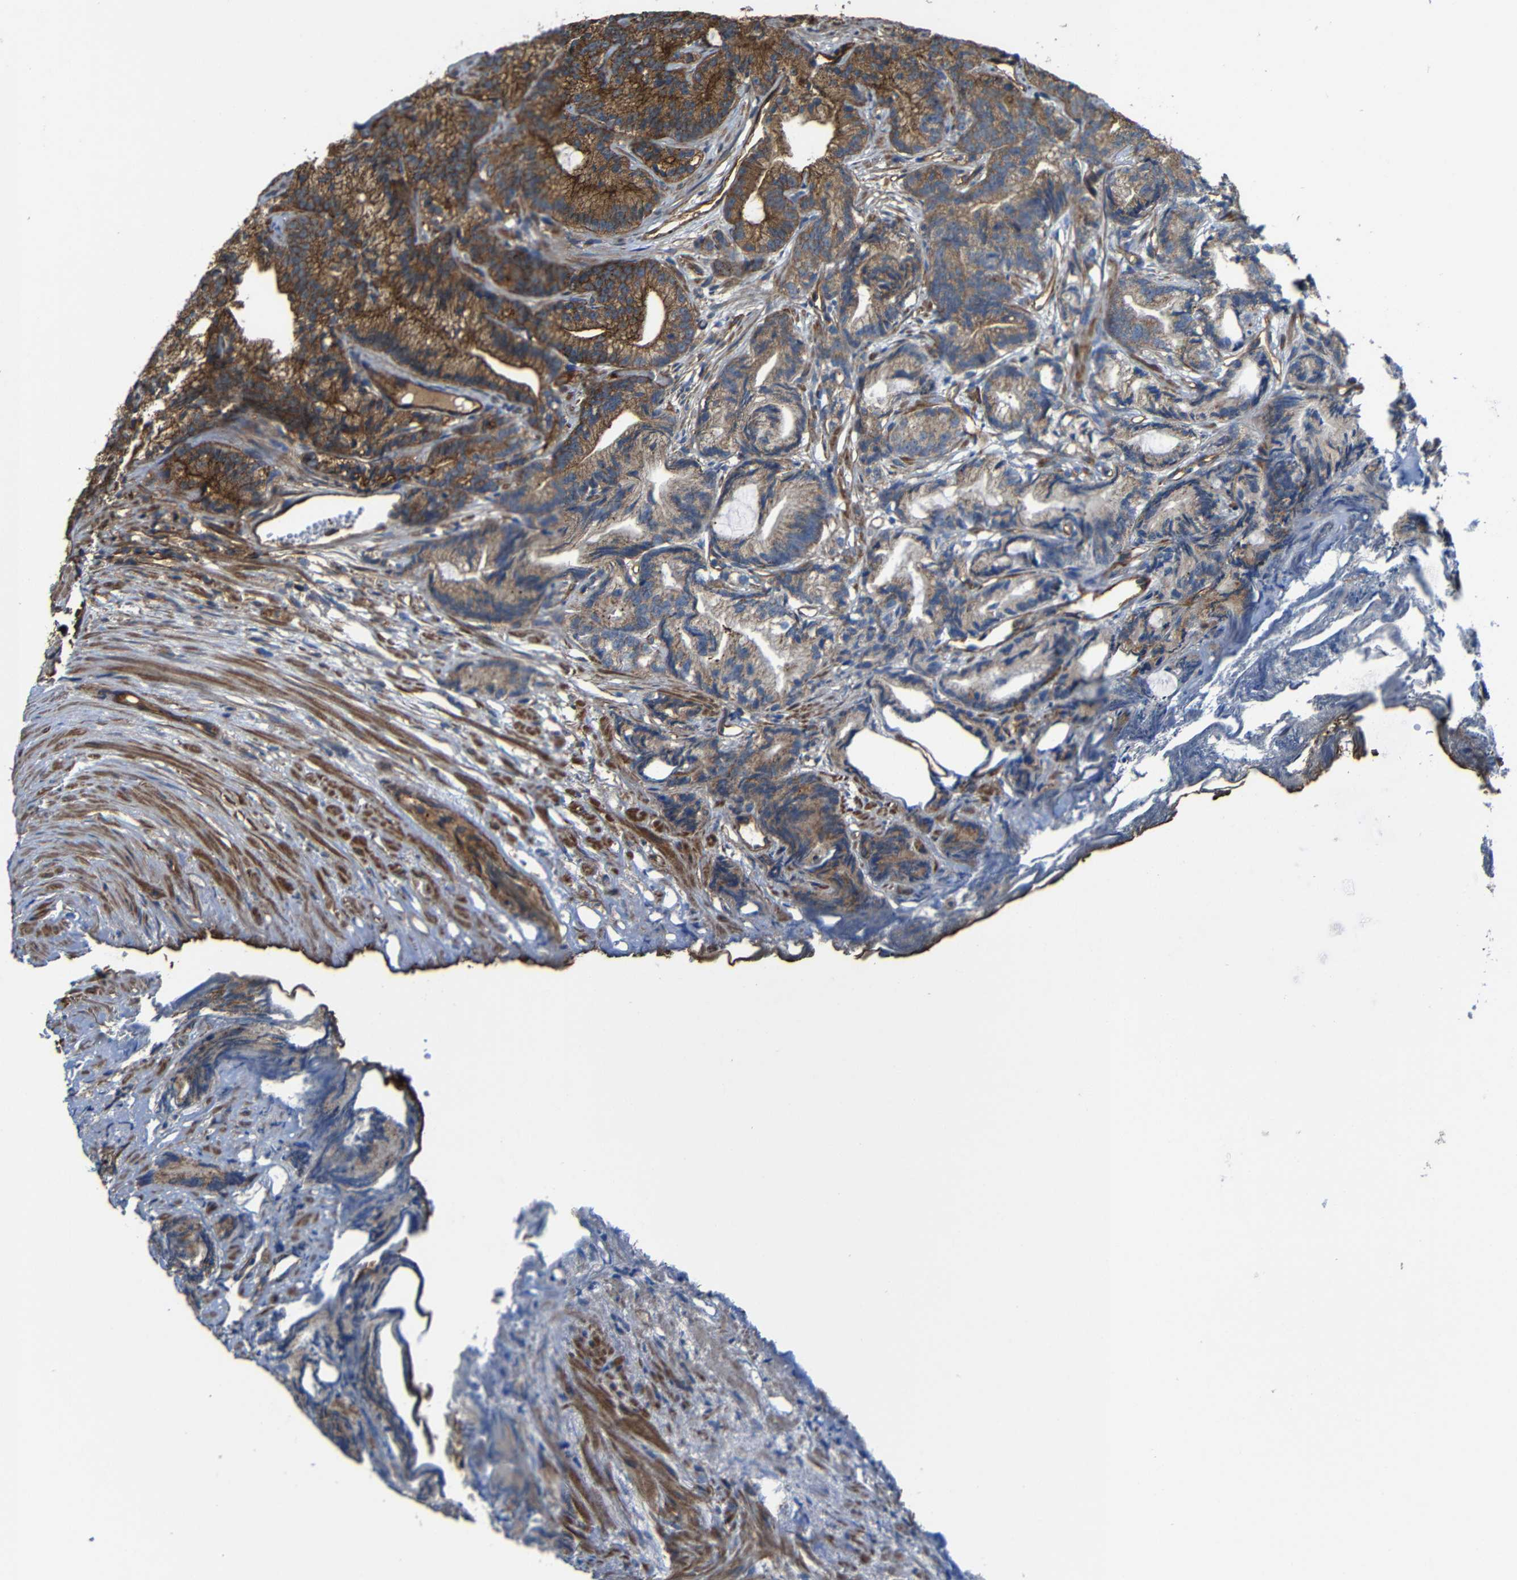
{"staining": {"intensity": "strong", "quantity": ">75%", "location": "cytoplasmic/membranous"}, "tissue": "prostate cancer", "cell_type": "Tumor cells", "image_type": "cancer", "snomed": [{"axis": "morphology", "description": "Adenocarcinoma, Low grade"}, {"axis": "topography", "description": "Prostate"}], "caption": "This histopathology image shows prostate adenocarcinoma (low-grade) stained with IHC to label a protein in brown. The cytoplasmic/membranous of tumor cells show strong positivity for the protein. Nuclei are counter-stained blue.", "gene": "PTCH1", "patient": {"sex": "male", "age": 89}}